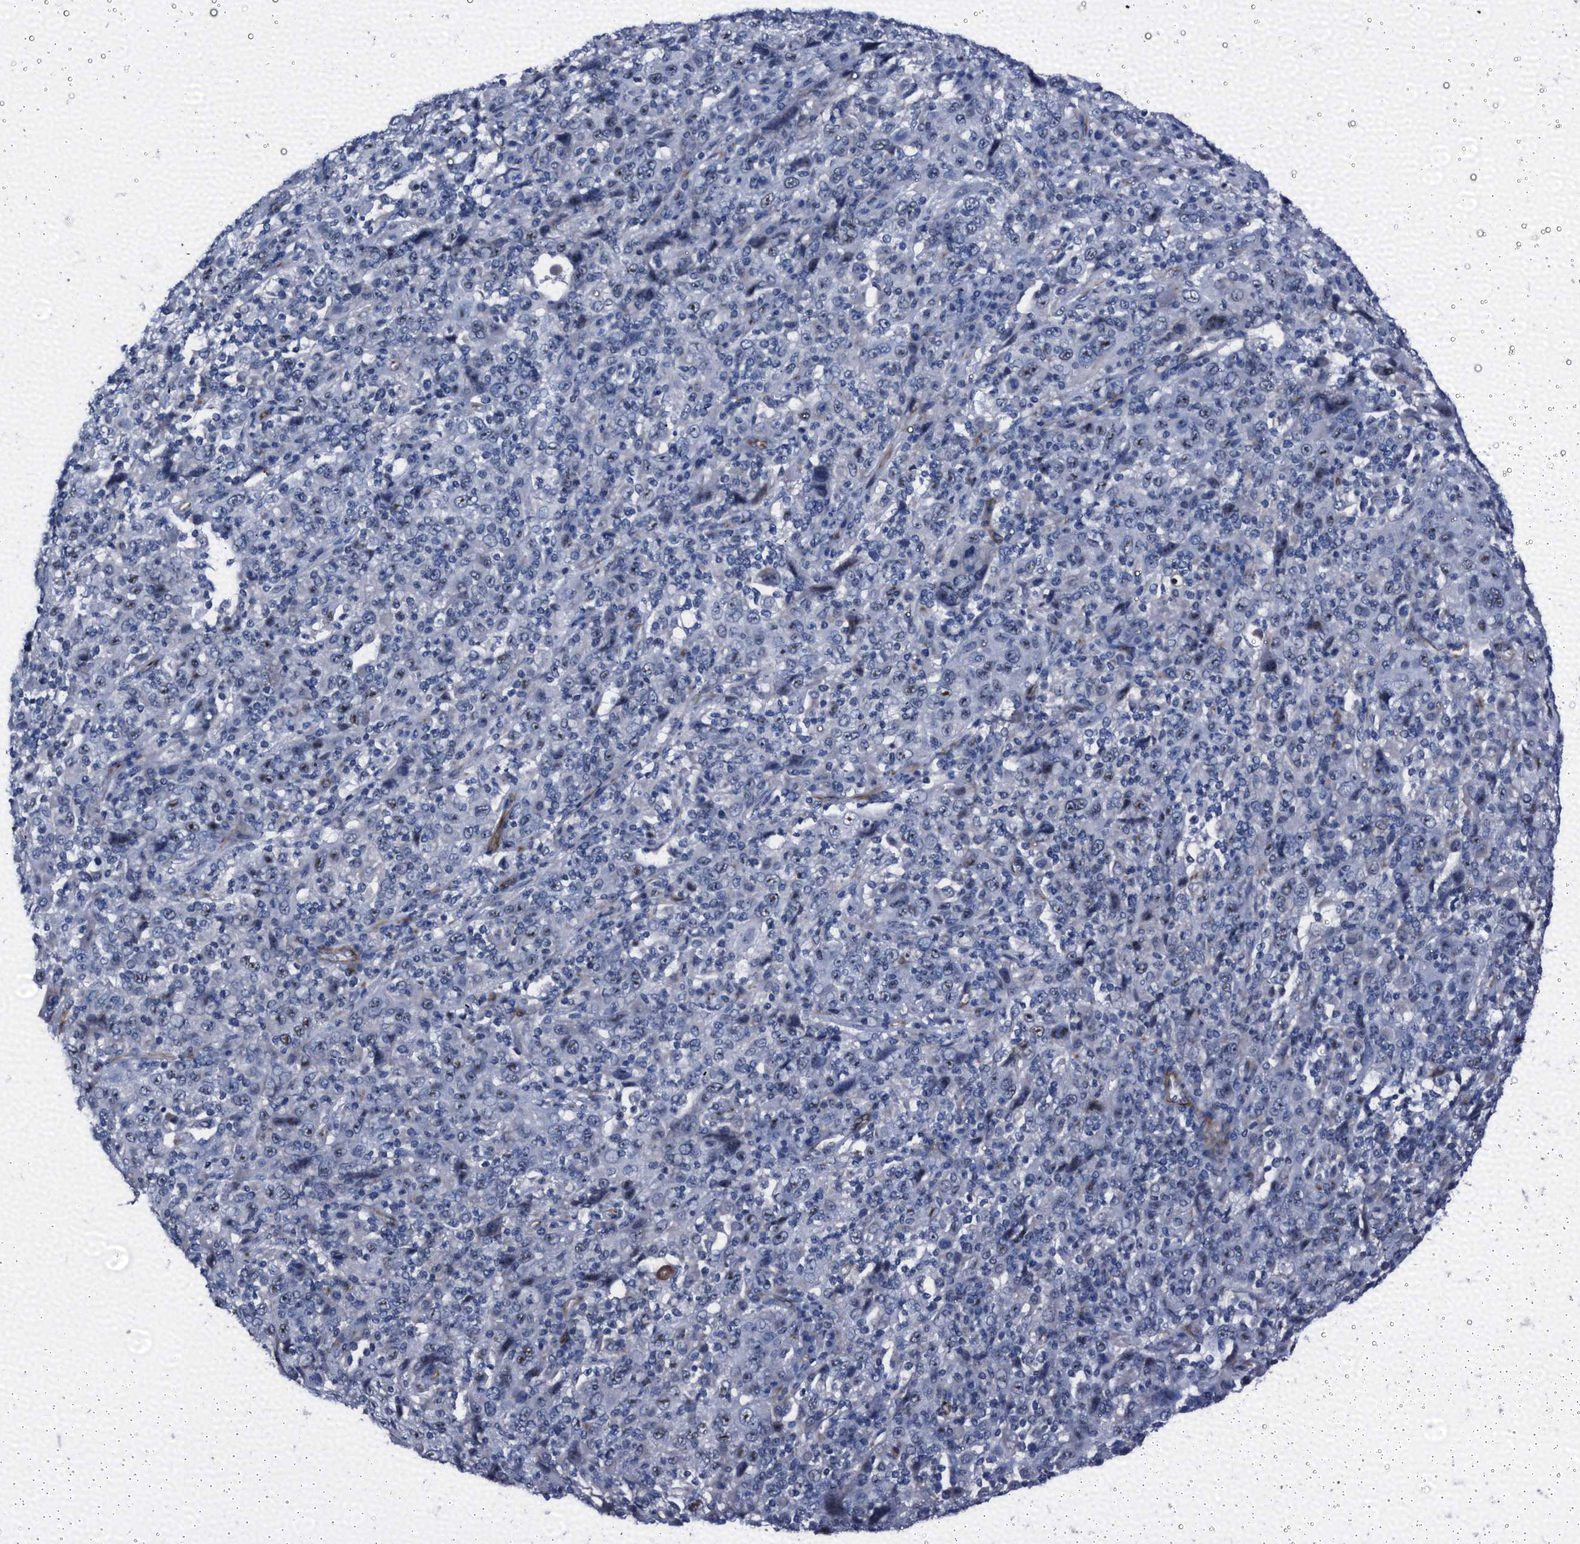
{"staining": {"intensity": "negative", "quantity": "none", "location": "none"}, "tissue": "cervical cancer", "cell_type": "Tumor cells", "image_type": "cancer", "snomed": [{"axis": "morphology", "description": "Squamous cell carcinoma, NOS"}, {"axis": "topography", "description": "Cervix"}], "caption": "This photomicrograph is of cervical cancer (squamous cell carcinoma) stained with IHC to label a protein in brown with the nuclei are counter-stained blue. There is no expression in tumor cells.", "gene": "EMG1", "patient": {"sex": "female", "age": 46}}